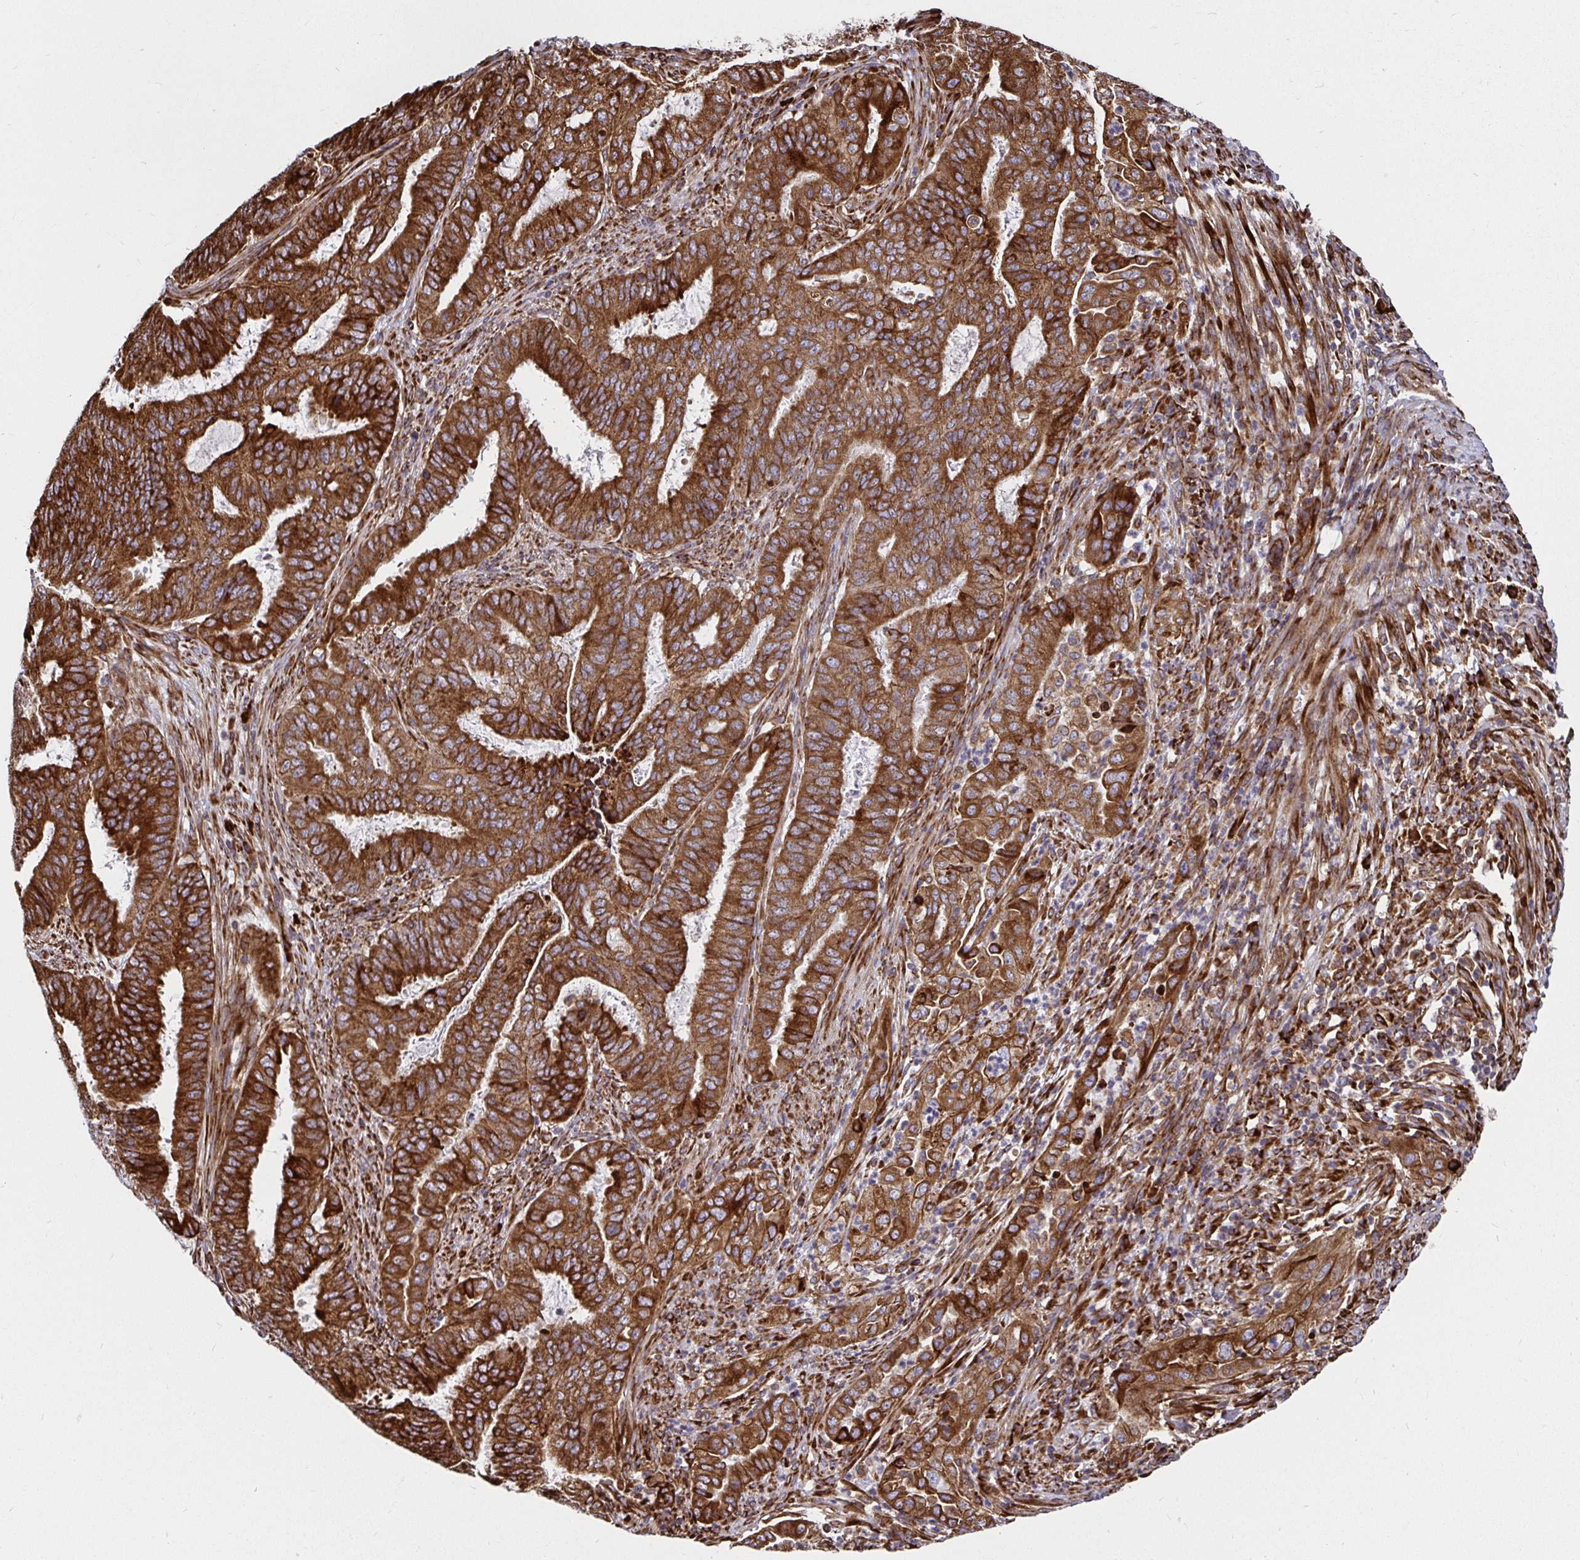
{"staining": {"intensity": "strong", "quantity": ">75%", "location": "cytoplasmic/membranous"}, "tissue": "endometrial cancer", "cell_type": "Tumor cells", "image_type": "cancer", "snomed": [{"axis": "morphology", "description": "Adenocarcinoma, NOS"}, {"axis": "topography", "description": "Endometrium"}], "caption": "Immunohistochemistry (IHC) histopathology image of endometrial cancer (adenocarcinoma) stained for a protein (brown), which exhibits high levels of strong cytoplasmic/membranous positivity in approximately >75% of tumor cells.", "gene": "SMYD3", "patient": {"sex": "female", "age": 51}}